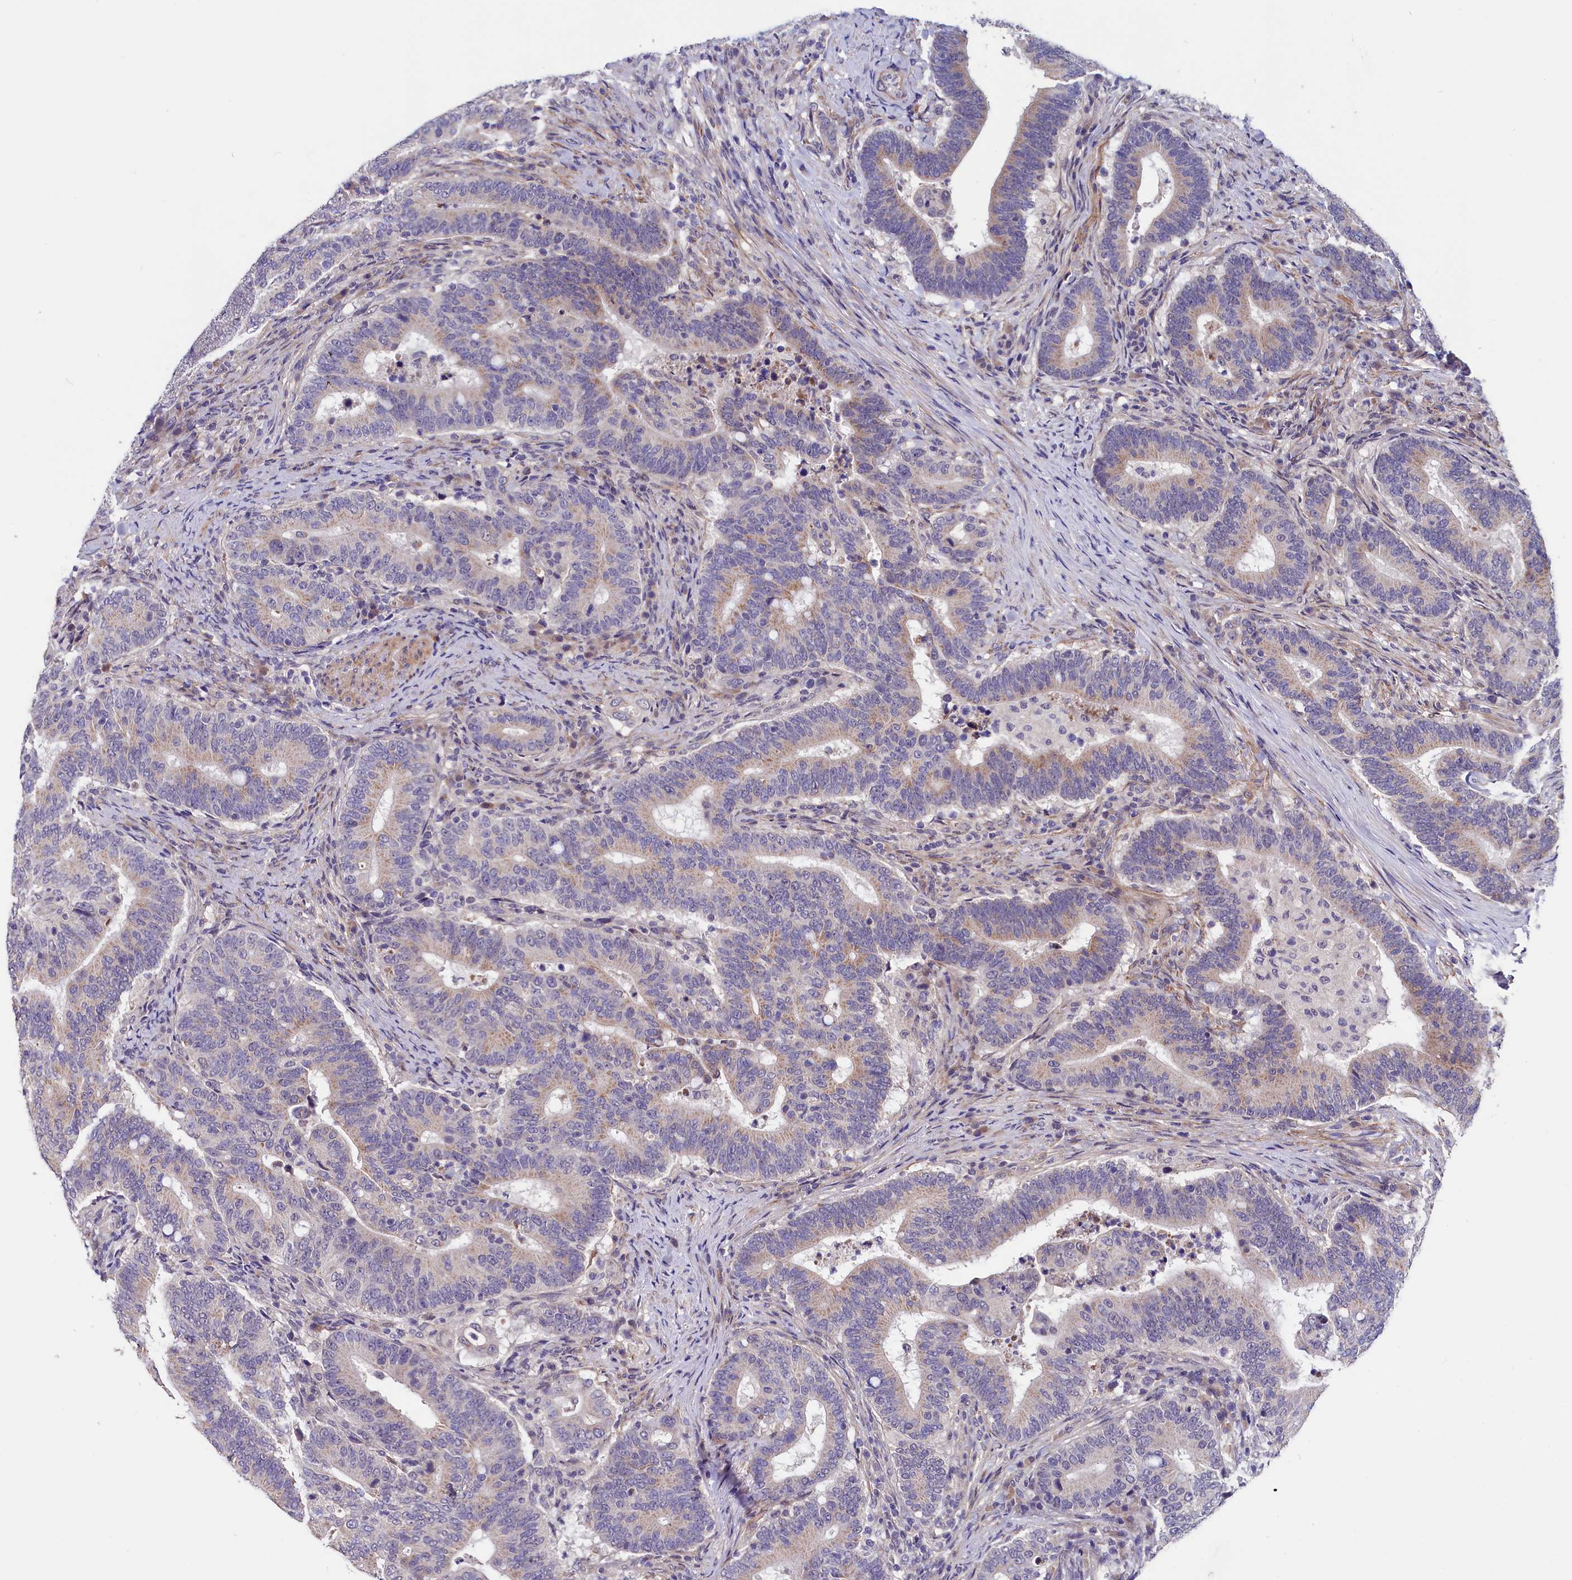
{"staining": {"intensity": "weak", "quantity": "25%-75%", "location": "cytoplasmic/membranous"}, "tissue": "colorectal cancer", "cell_type": "Tumor cells", "image_type": "cancer", "snomed": [{"axis": "morphology", "description": "Adenocarcinoma, NOS"}, {"axis": "topography", "description": "Colon"}], "caption": "Weak cytoplasmic/membranous positivity for a protein is seen in approximately 25%-75% of tumor cells of colorectal cancer (adenocarcinoma) using immunohistochemistry.", "gene": "SLC39A6", "patient": {"sex": "female", "age": 66}}